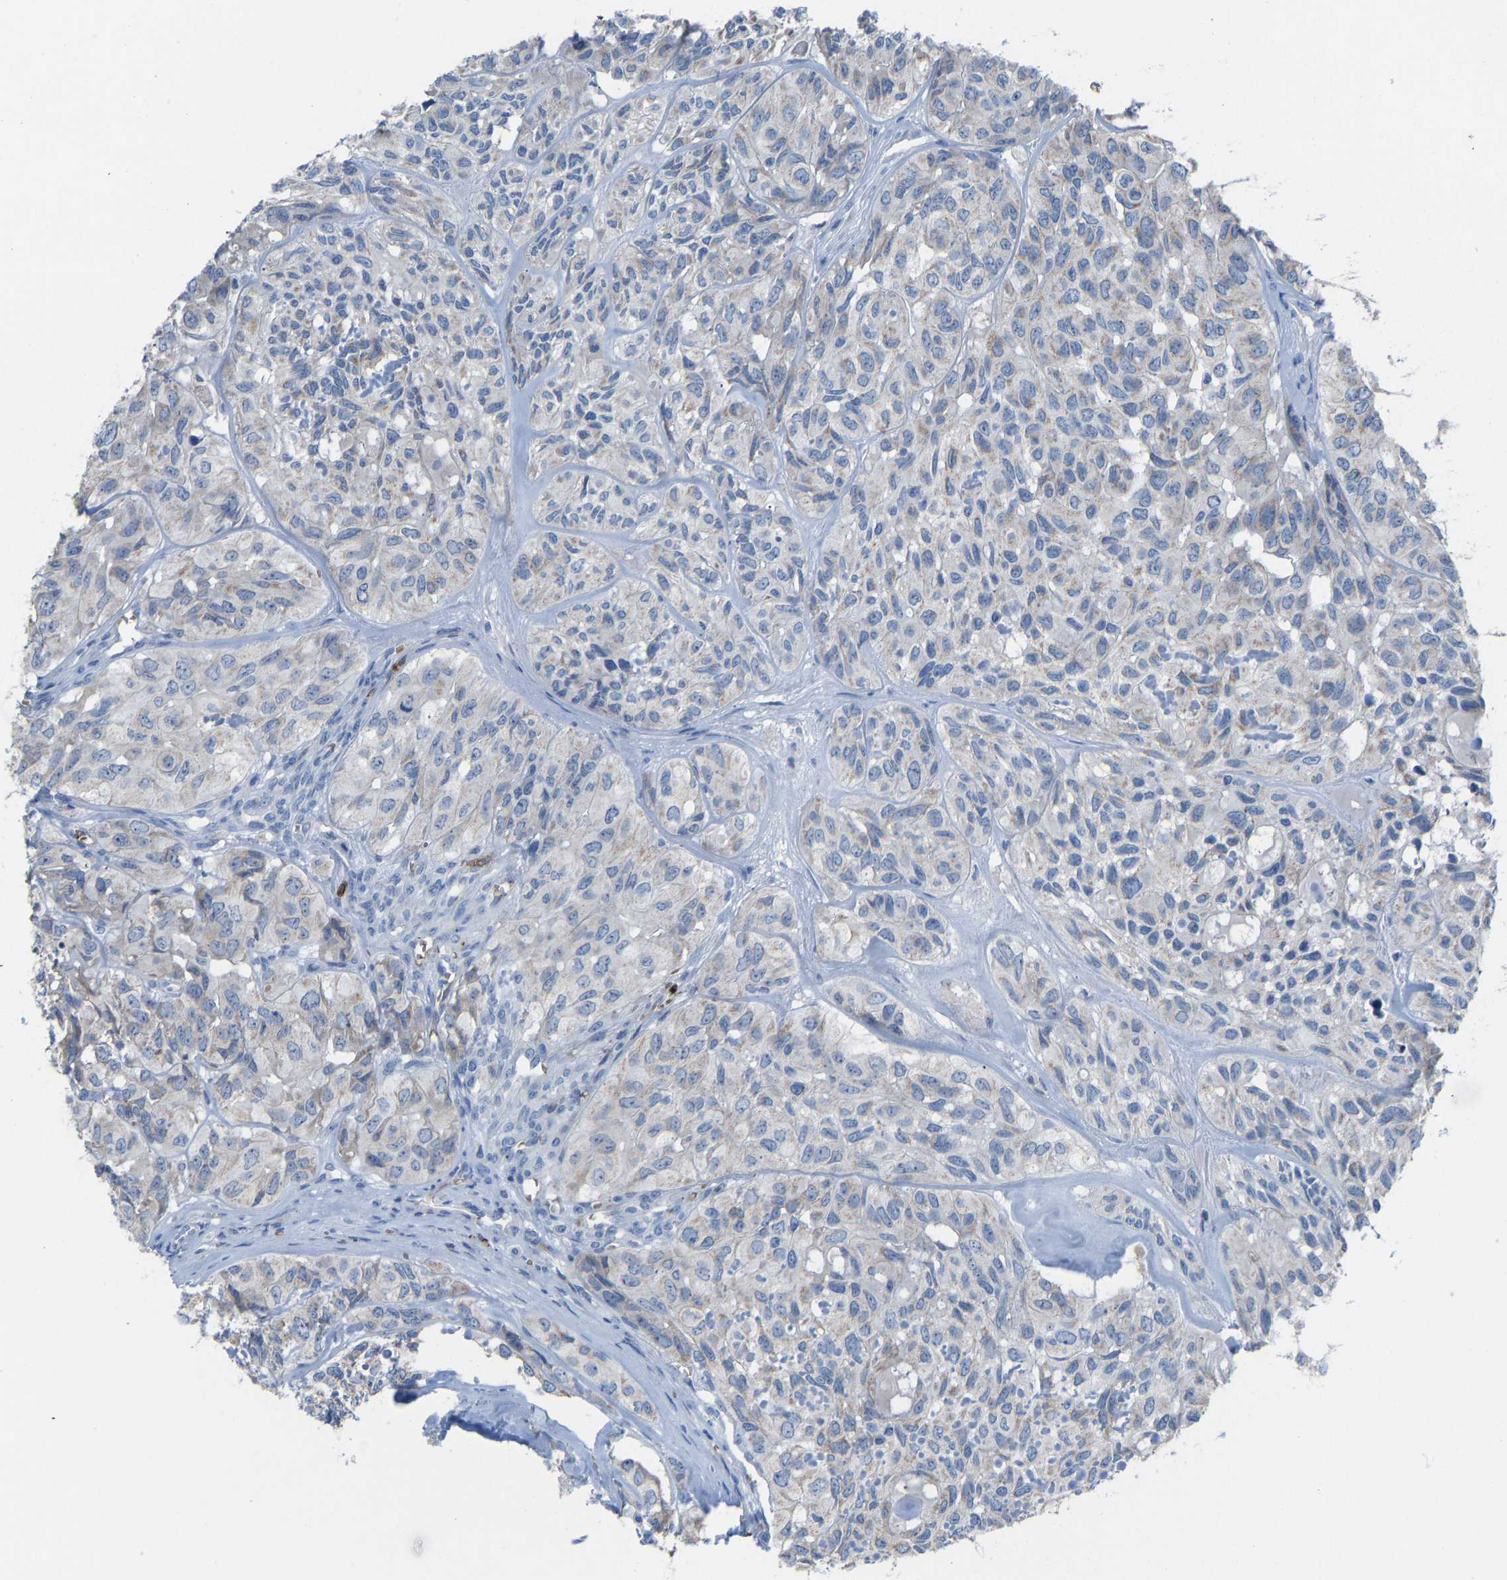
{"staining": {"intensity": "negative", "quantity": "none", "location": "none"}, "tissue": "head and neck cancer", "cell_type": "Tumor cells", "image_type": "cancer", "snomed": [{"axis": "morphology", "description": "Adenocarcinoma, NOS"}, {"axis": "topography", "description": "Salivary gland, NOS"}, {"axis": "topography", "description": "Head-Neck"}], "caption": "This is an immunohistochemistry micrograph of adenocarcinoma (head and neck). There is no positivity in tumor cells.", "gene": "PIGS", "patient": {"sex": "female", "age": 76}}